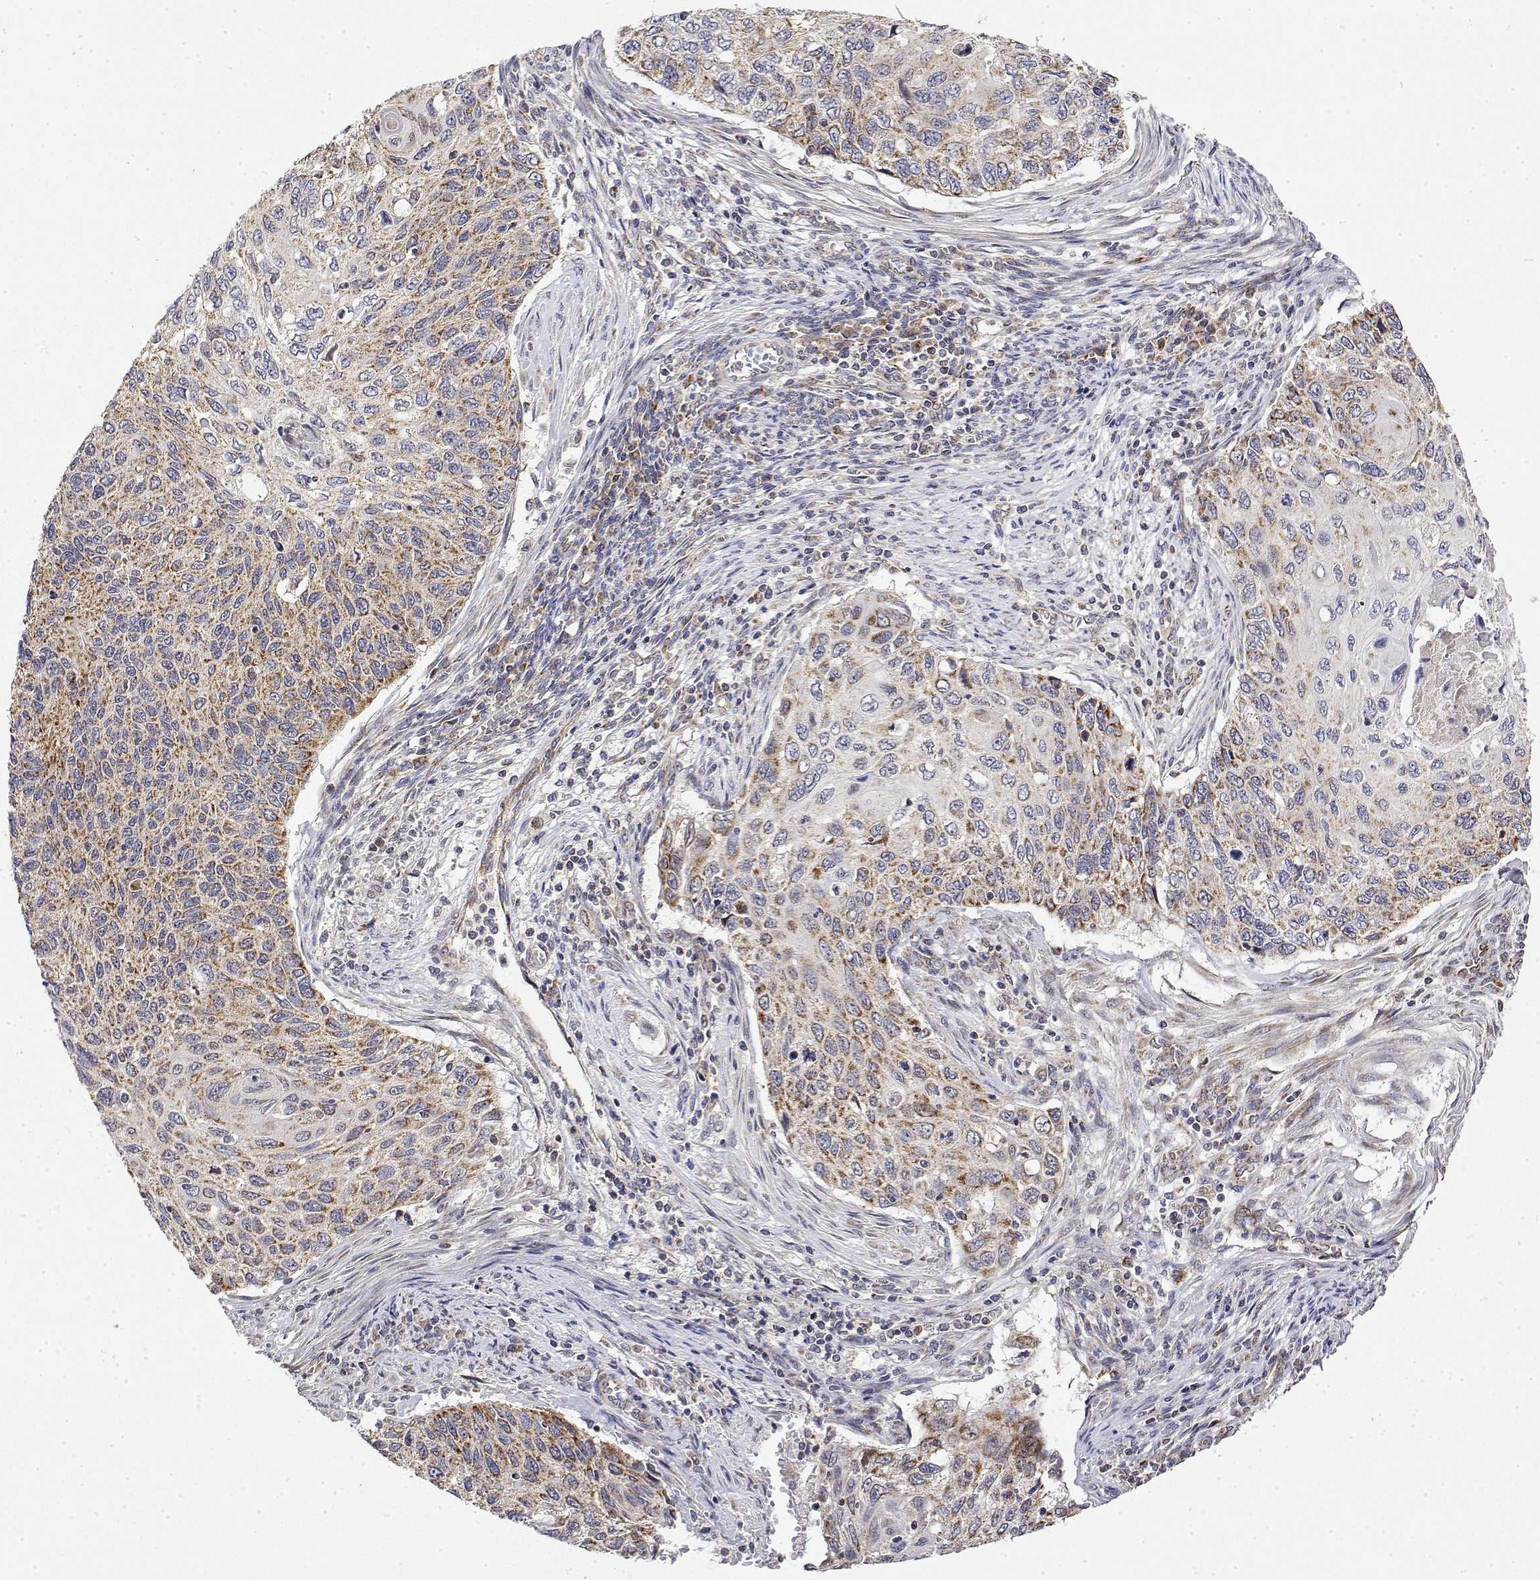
{"staining": {"intensity": "moderate", "quantity": "25%-75%", "location": "cytoplasmic/membranous"}, "tissue": "cervical cancer", "cell_type": "Tumor cells", "image_type": "cancer", "snomed": [{"axis": "morphology", "description": "Squamous cell carcinoma, NOS"}, {"axis": "topography", "description": "Cervix"}], "caption": "A brown stain highlights moderate cytoplasmic/membranous positivity of a protein in human cervical squamous cell carcinoma tumor cells.", "gene": "GADD45GIP1", "patient": {"sex": "female", "age": 70}}